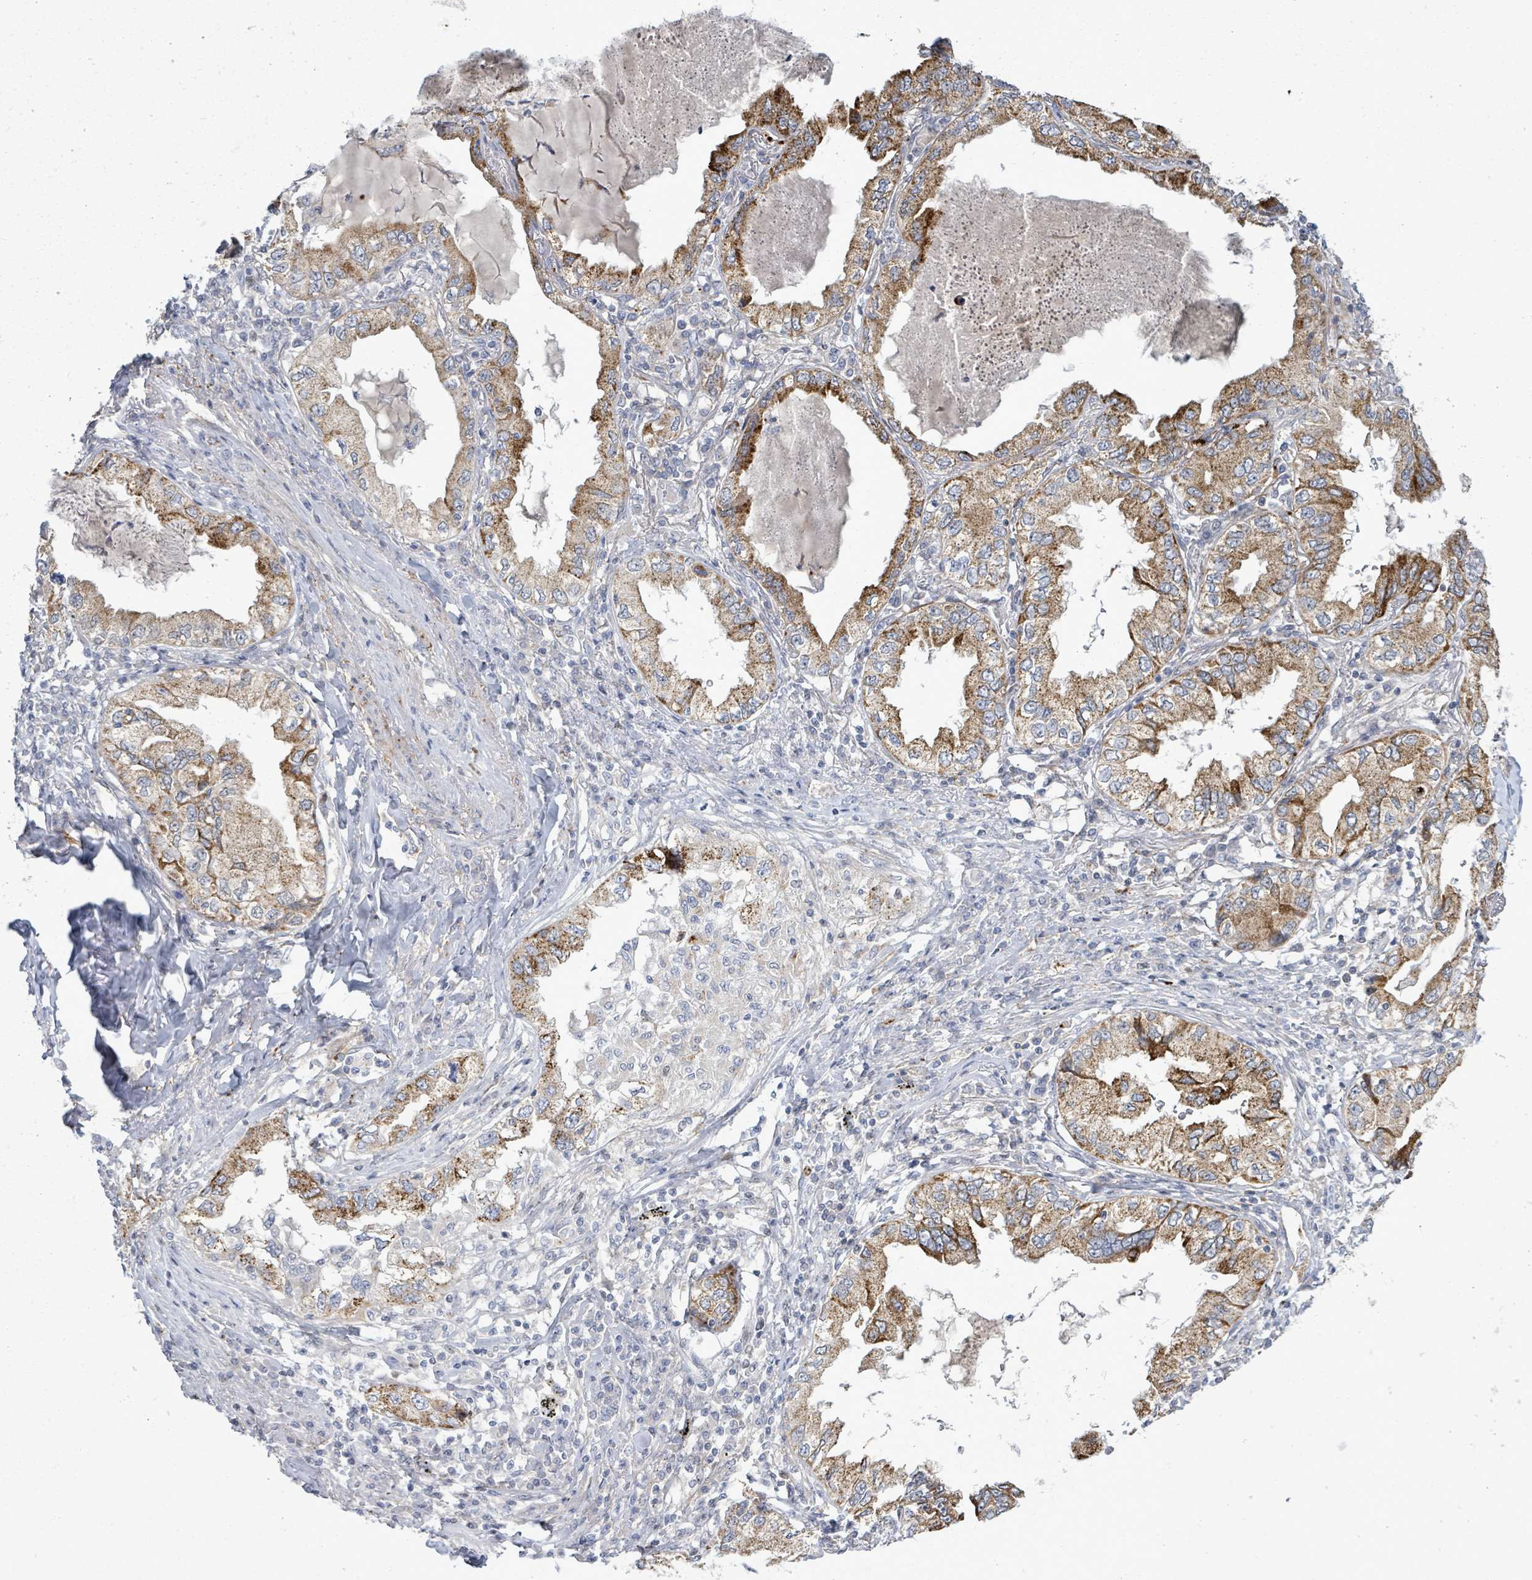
{"staining": {"intensity": "strong", "quantity": ">75%", "location": "cytoplasmic/membranous"}, "tissue": "lung cancer", "cell_type": "Tumor cells", "image_type": "cancer", "snomed": [{"axis": "morphology", "description": "Adenocarcinoma, NOS"}, {"axis": "topography", "description": "Lung"}], "caption": "The micrograph demonstrates staining of lung cancer (adenocarcinoma), revealing strong cytoplasmic/membranous protein staining (brown color) within tumor cells.", "gene": "ZFPM1", "patient": {"sex": "female", "age": 69}}